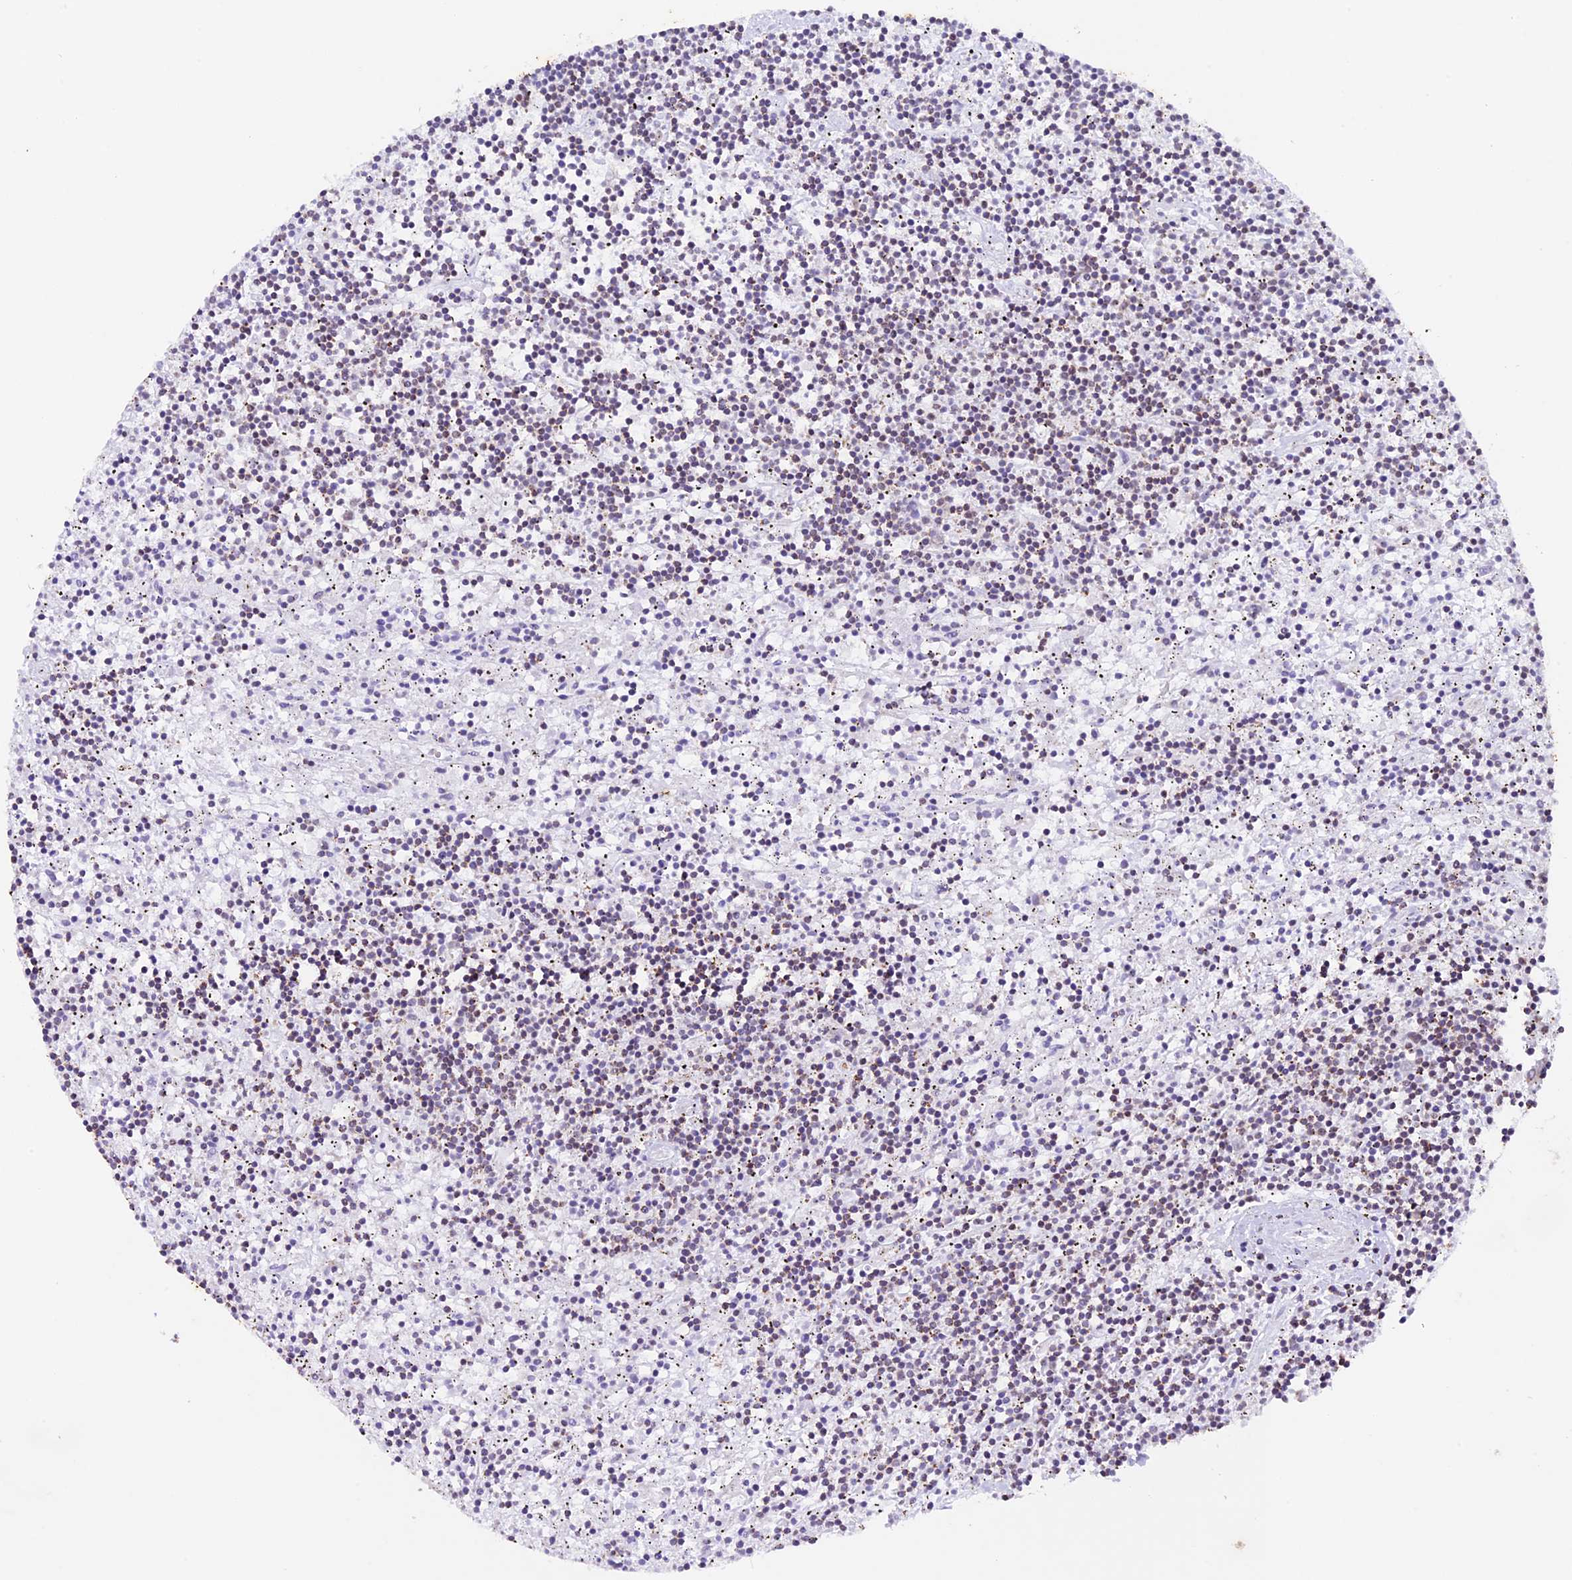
{"staining": {"intensity": "negative", "quantity": "none", "location": "none"}, "tissue": "lymphoma", "cell_type": "Tumor cells", "image_type": "cancer", "snomed": [{"axis": "morphology", "description": "Malignant lymphoma, non-Hodgkin's type, Low grade"}, {"axis": "topography", "description": "Spleen"}], "caption": "An IHC image of lymphoma is shown. There is no staining in tumor cells of lymphoma. (DAB IHC, high magnification).", "gene": "TFAM", "patient": {"sex": "male", "age": 76}}